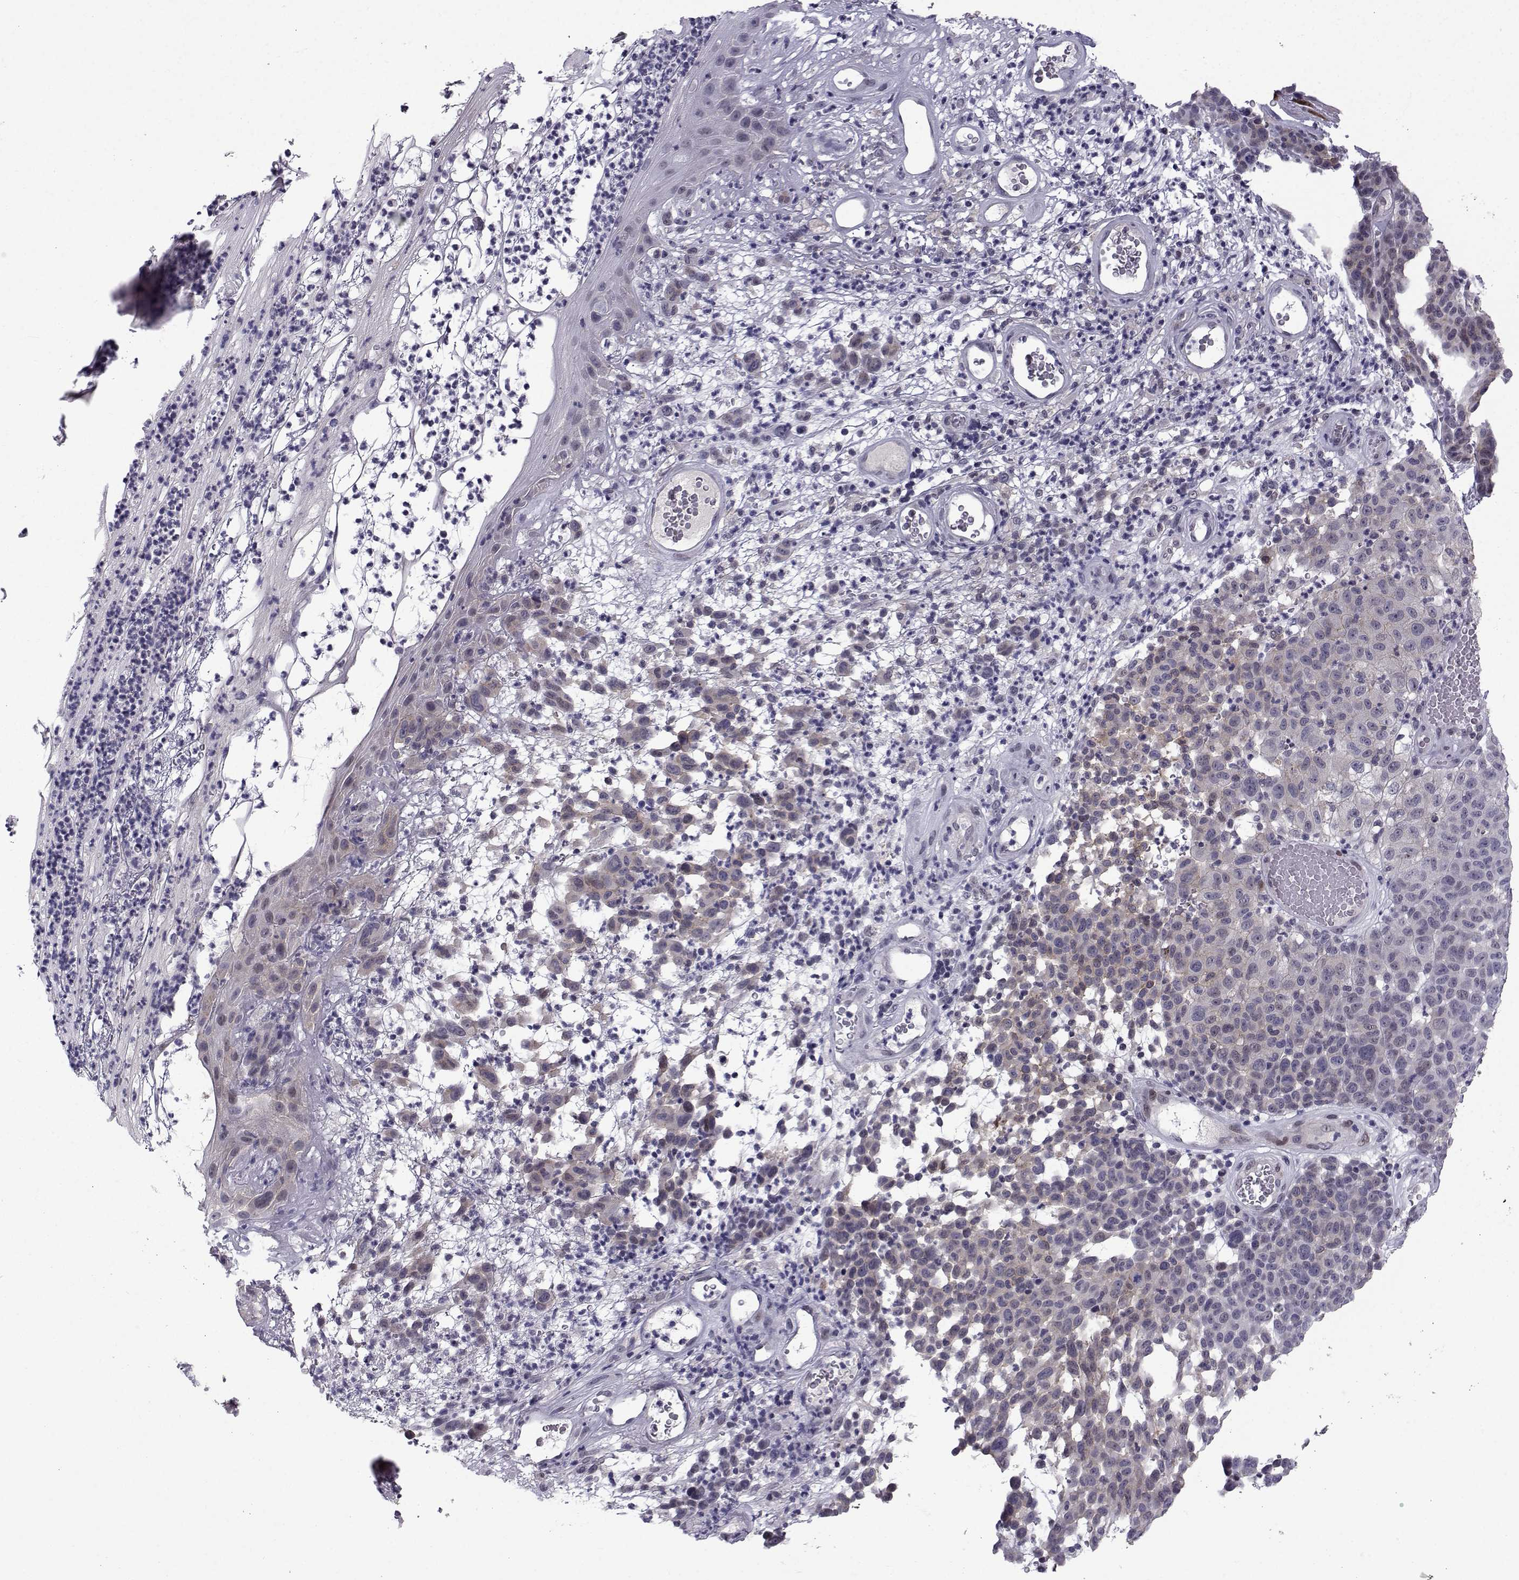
{"staining": {"intensity": "weak", "quantity": "<25%", "location": "nuclear"}, "tissue": "melanoma", "cell_type": "Tumor cells", "image_type": "cancer", "snomed": [{"axis": "morphology", "description": "Malignant melanoma, NOS"}, {"axis": "topography", "description": "Skin"}], "caption": "DAB (3,3'-diaminobenzidine) immunohistochemical staining of melanoma shows no significant expression in tumor cells. (DAB (3,3'-diaminobenzidine) IHC with hematoxylin counter stain).", "gene": "RBM24", "patient": {"sex": "male", "age": 59}}